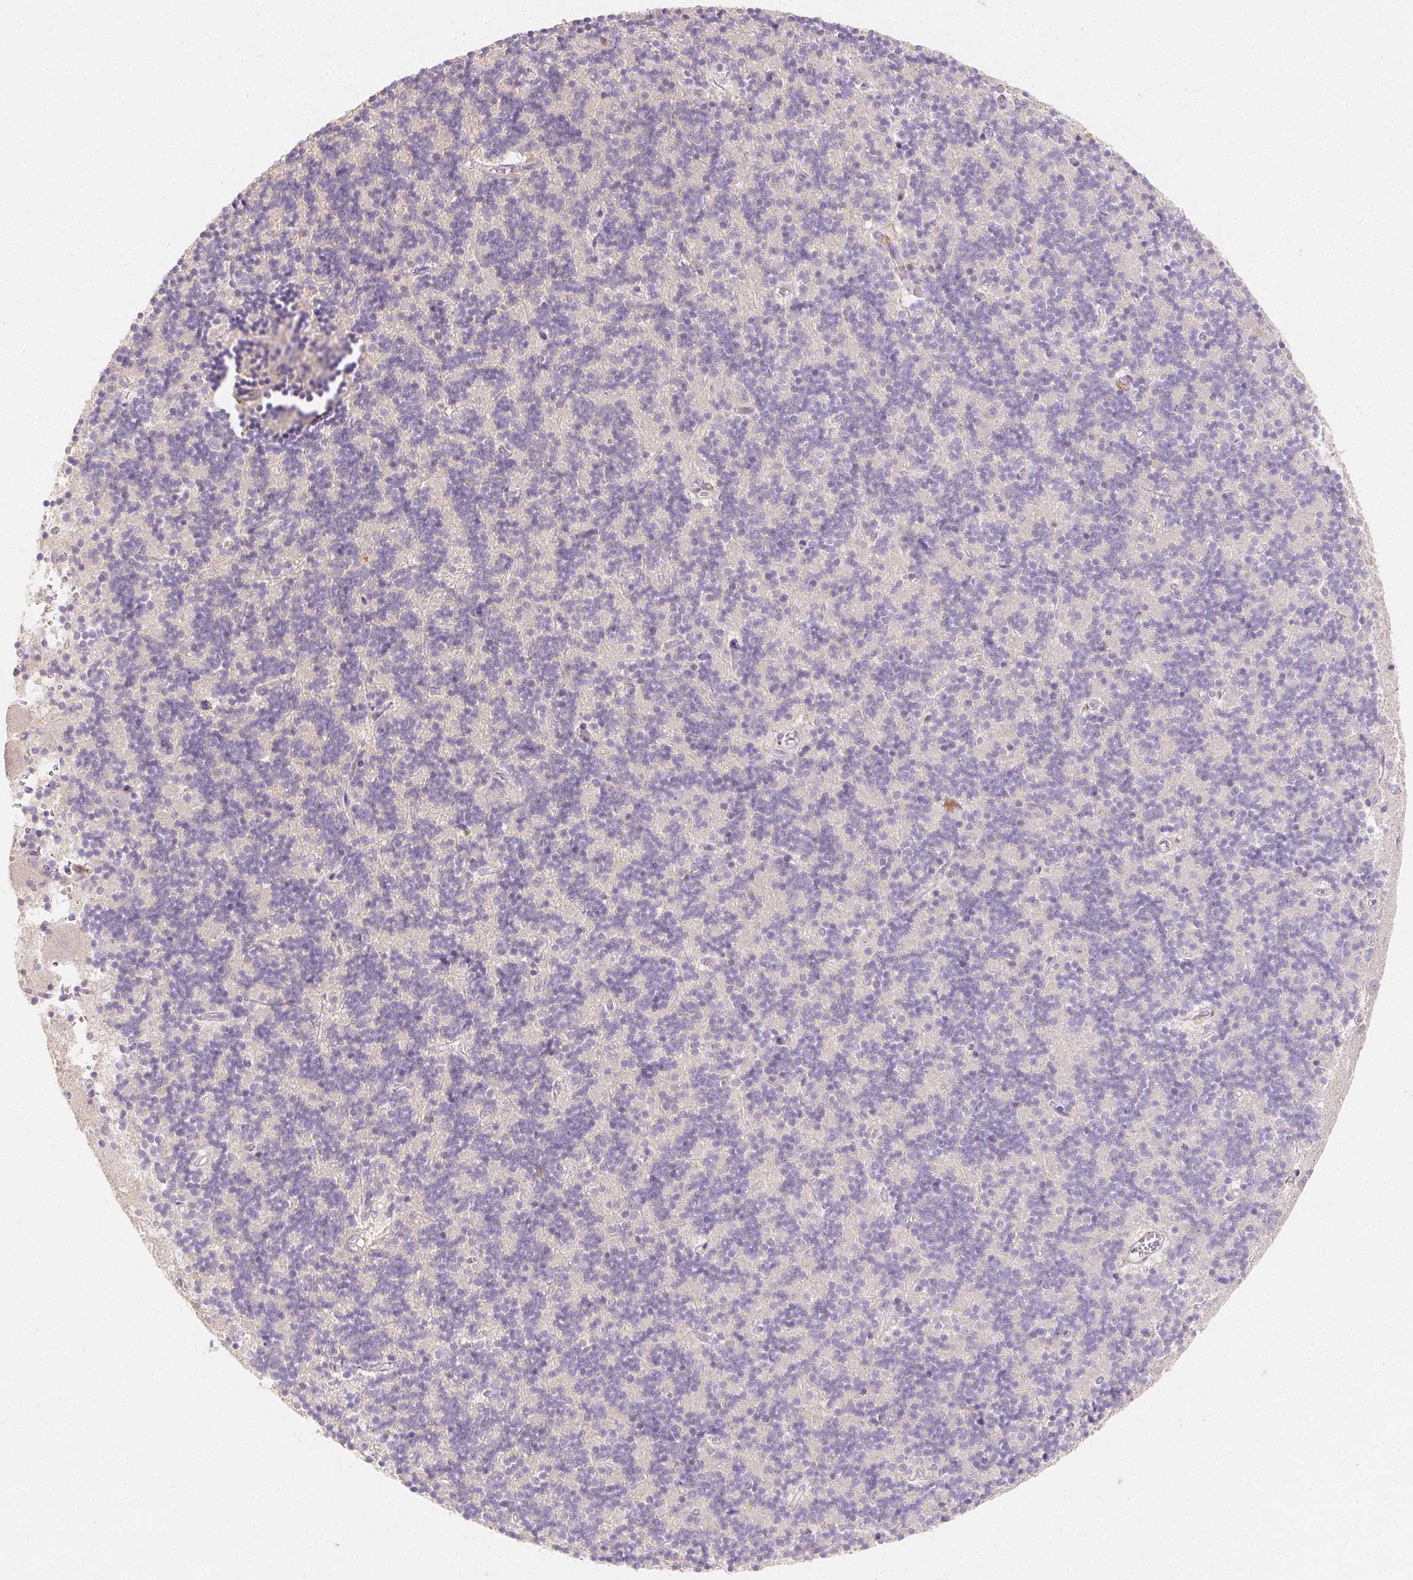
{"staining": {"intensity": "negative", "quantity": "none", "location": "none"}, "tissue": "cerebellum", "cell_type": "Cells in granular layer", "image_type": "normal", "snomed": [{"axis": "morphology", "description": "Normal tissue, NOS"}, {"axis": "topography", "description": "Cerebellum"}], "caption": "Photomicrograph shows no protein positivity in cells in granular layer of normal cerebellum.", "gene": "ACVR1B", "patient": {"sex": "male", "age": 54}}